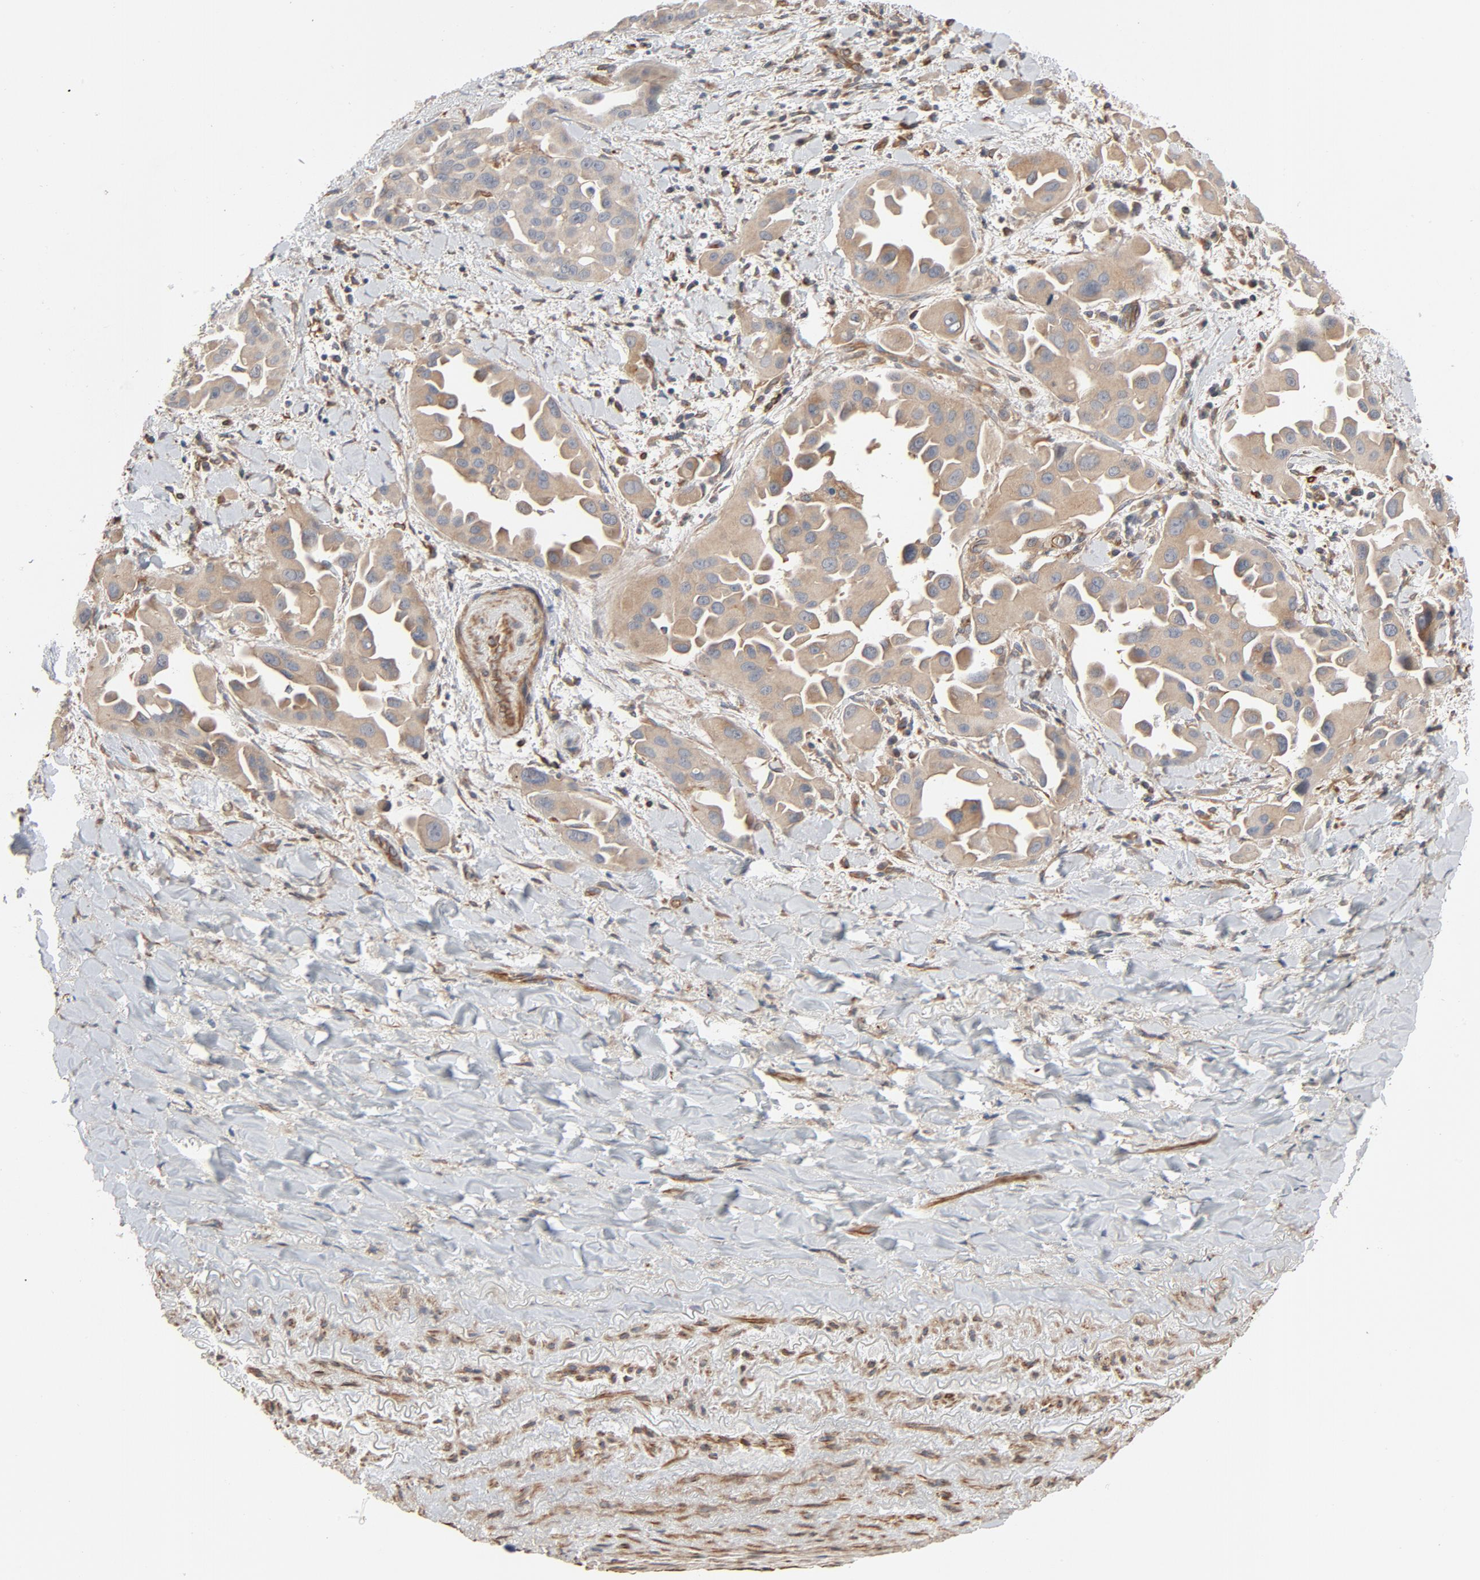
{"staining": {"intensity": "moderate", "quantity": ">75%", "location": "cytoplasmic/membranous"}, "tissue": "lung cancer", "cell_type": "Tumor cells", "image_type": "cancer", "snomed": [{"axis": "morphology", "description": "Normal tissue, NOS"}, {"axis": "morphology", "description": "Adenocarcinoma, NOS"}, {"axis": "topography", "description": "Bronchus"}], "caption": "Immunohistochemical staining of human lung cancer reveals medium levels of moderate cytoplasmic/membranous protein positivity in about >75% of tumor cells. (DAB (3,3'-diaminobenzidine) IHC with brightfield microscopy, high magnification).", "gene": "TRIOBP", "patient": {"sex": "male", "age": 68}}